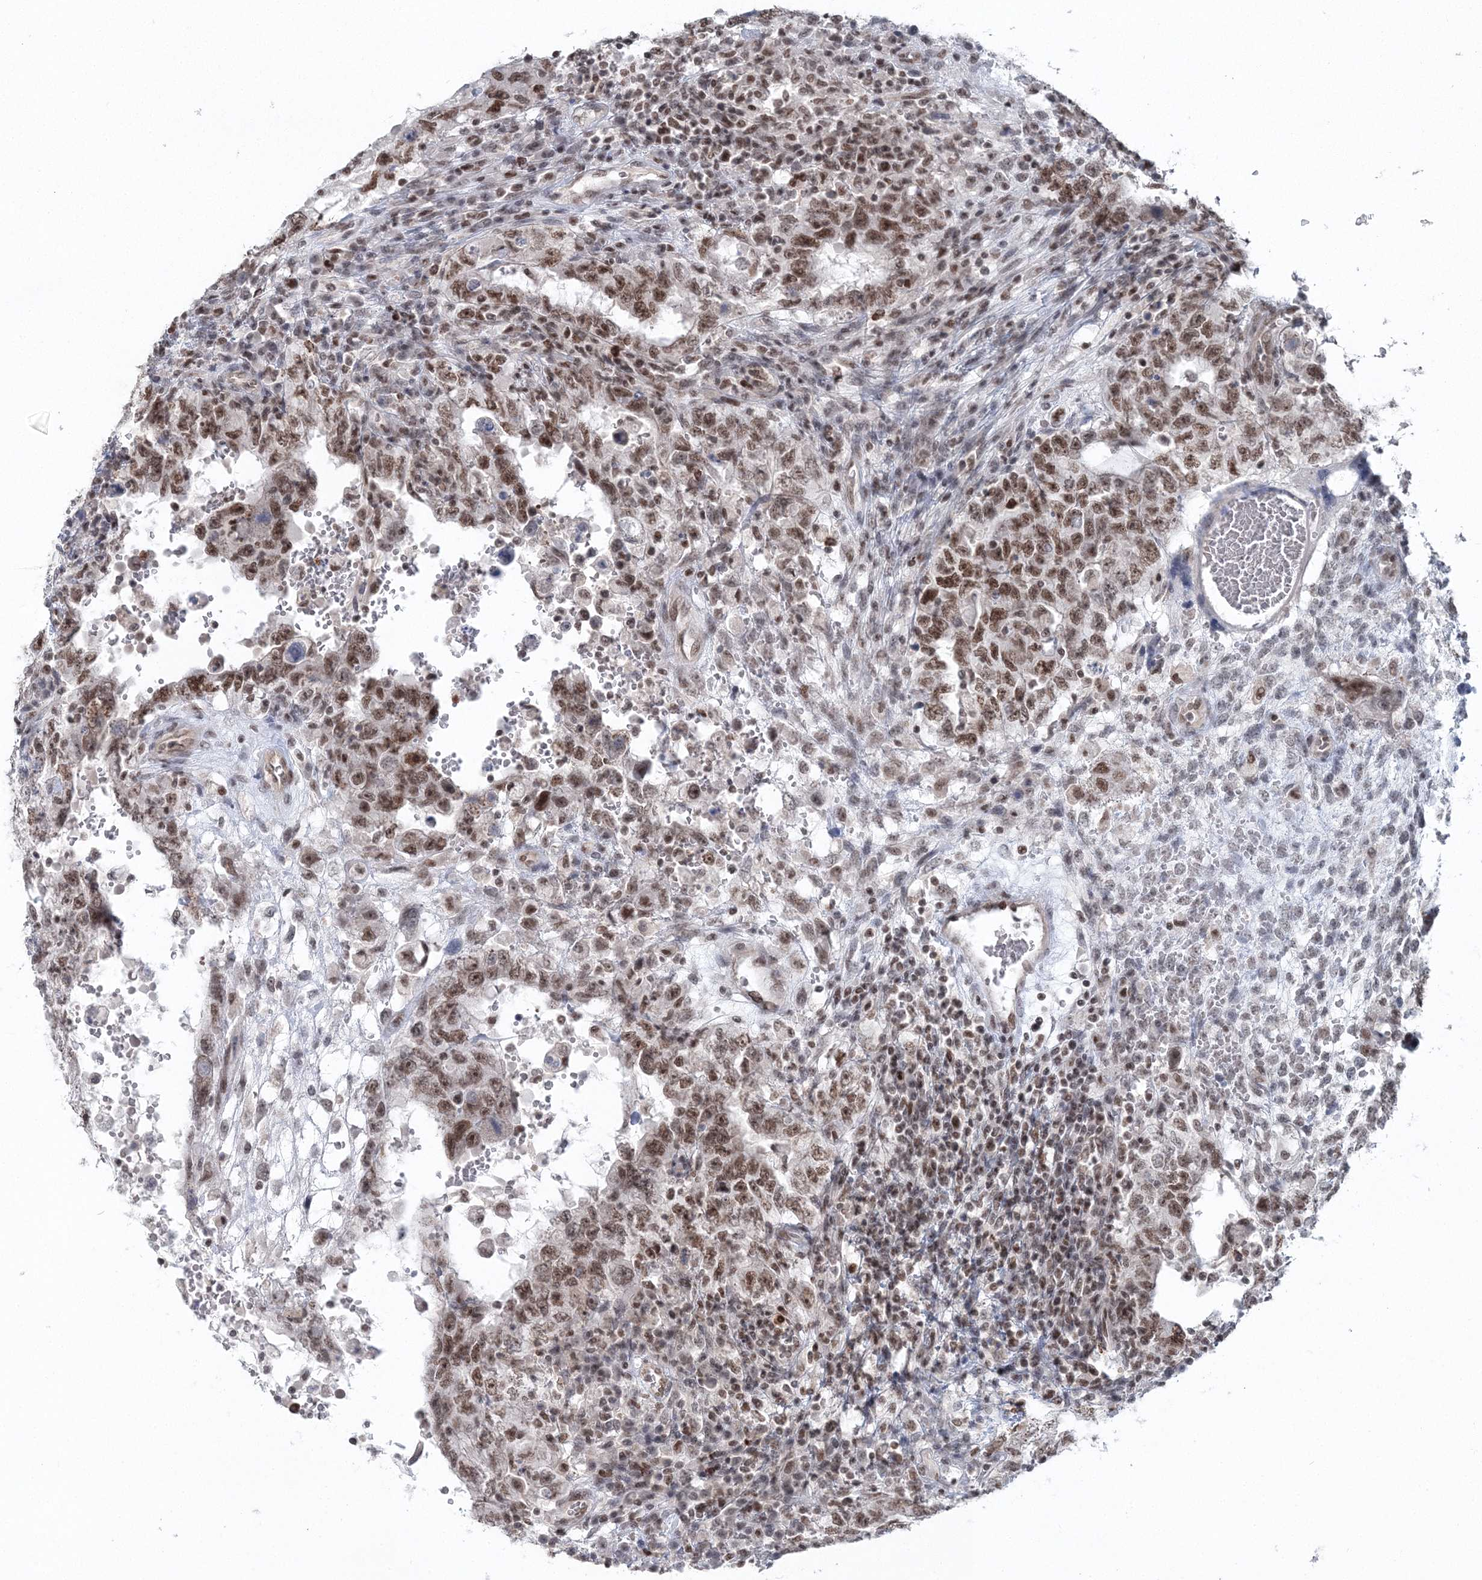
{"staining": {"intensity": "moderate", "quantity": ">75%", "location": "nuclear"}, "tissue": "testis cancer", "cell_type": "Tumor cells", "image_type": "cancer", "snomed": [{"axis": "morphology", "description": "Carcinoma, Embryonal, NOS"}, {"axis": "topography", "description": "Testis"}], "caption": "Protein expression analysis of testis cancer reveals moderate nuclear expression in approximately >75% of tumor cells. Immunohistochemistry (ihc) stains the protein in brown and the nuclei are stained blue.", "gene": "PDS5A", "patient": {"sex": "male", "age": 26}}